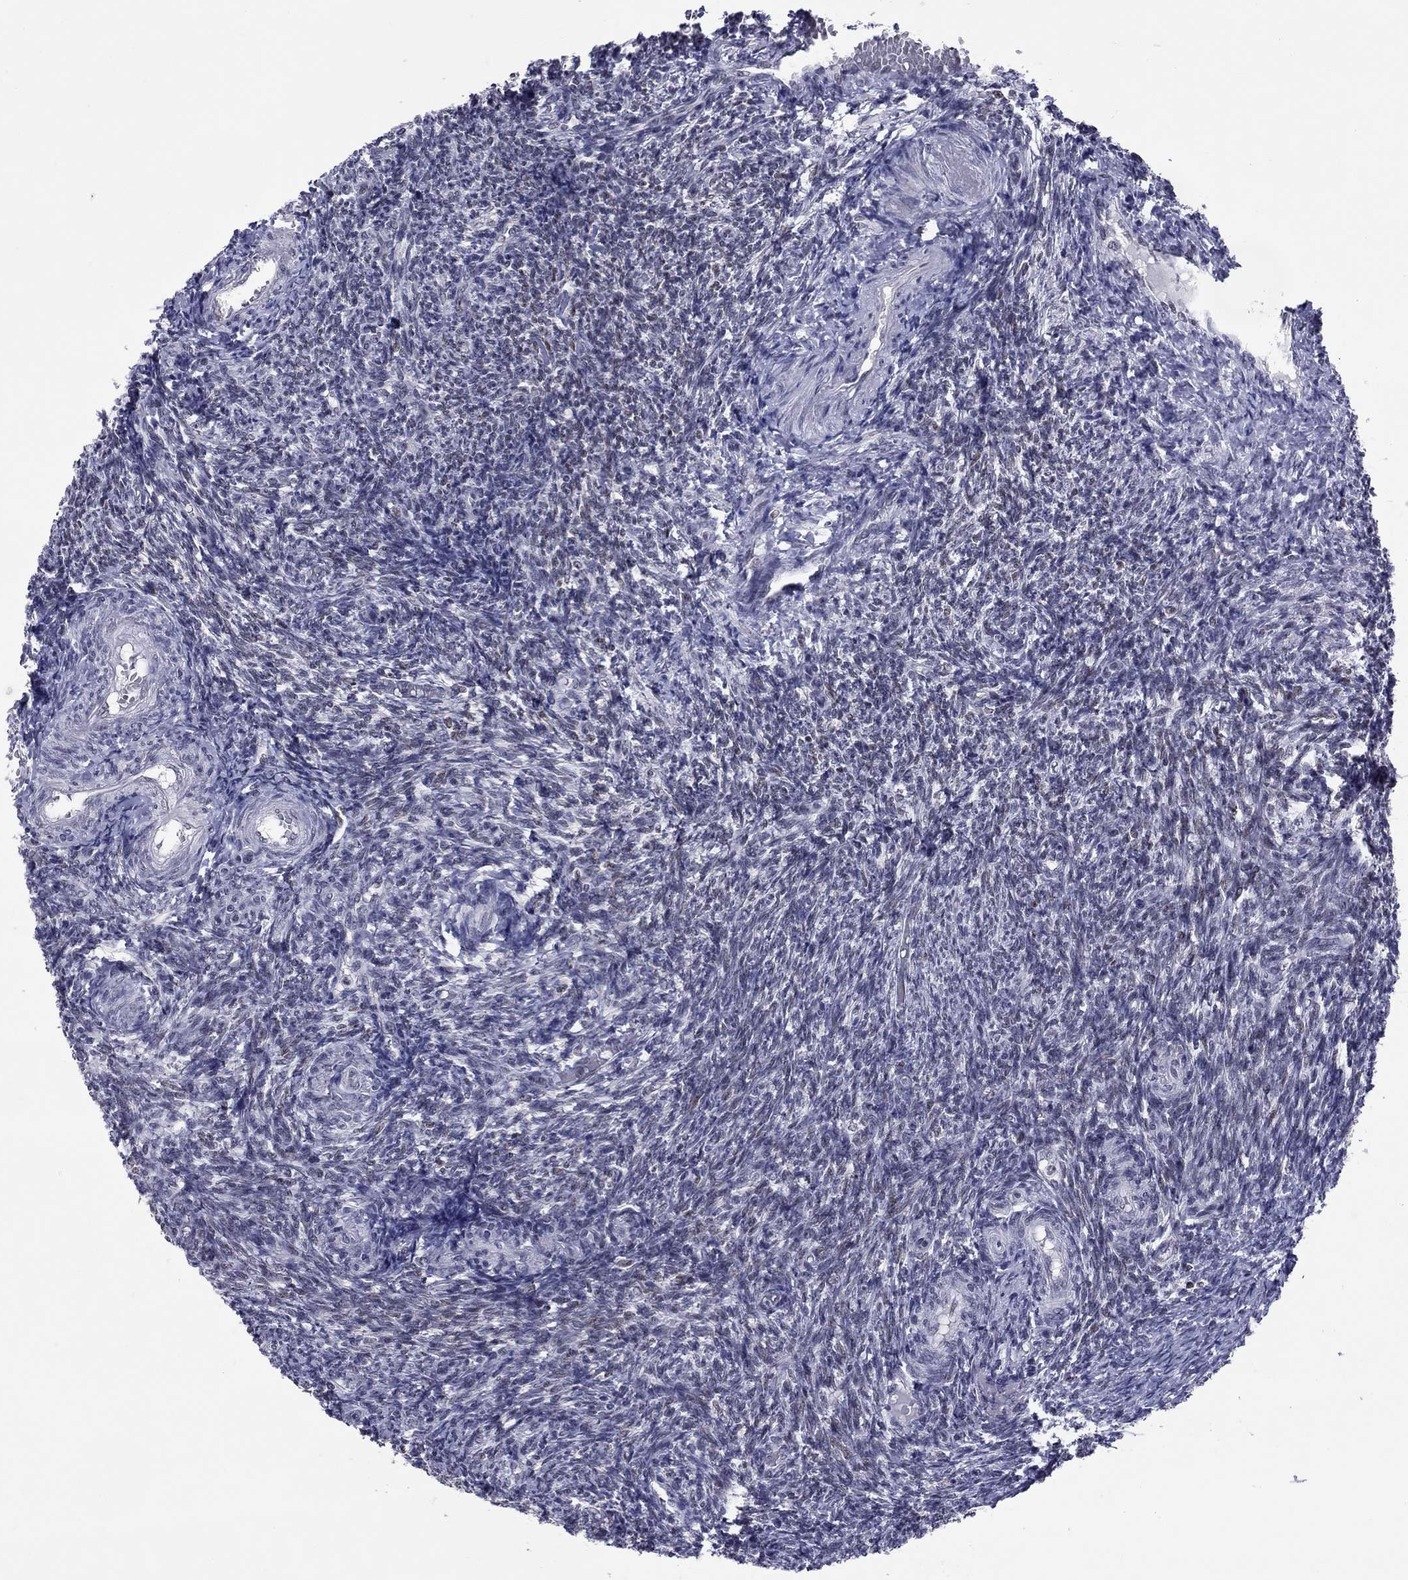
{"staining": {"intensity": "negative", "quantity": "none", "location": "none"}, "tissue": "ovary", "cell_type": "Ovarian stroma cells", "image_type": "normal", "snomed": [{"axis": "morphology", "description": "Normal tissue, NOS"}, {"axis": "topography", "description": "Ovary"}], "caption": "A micrograph of human ovary is negative for staining in ovarian stroma cells. (DAB immunohistochemistry visualized using brightfield microscopy, high magnification).", "gene": "TAF9", "patient": {"sex": "female", "age": 39}}